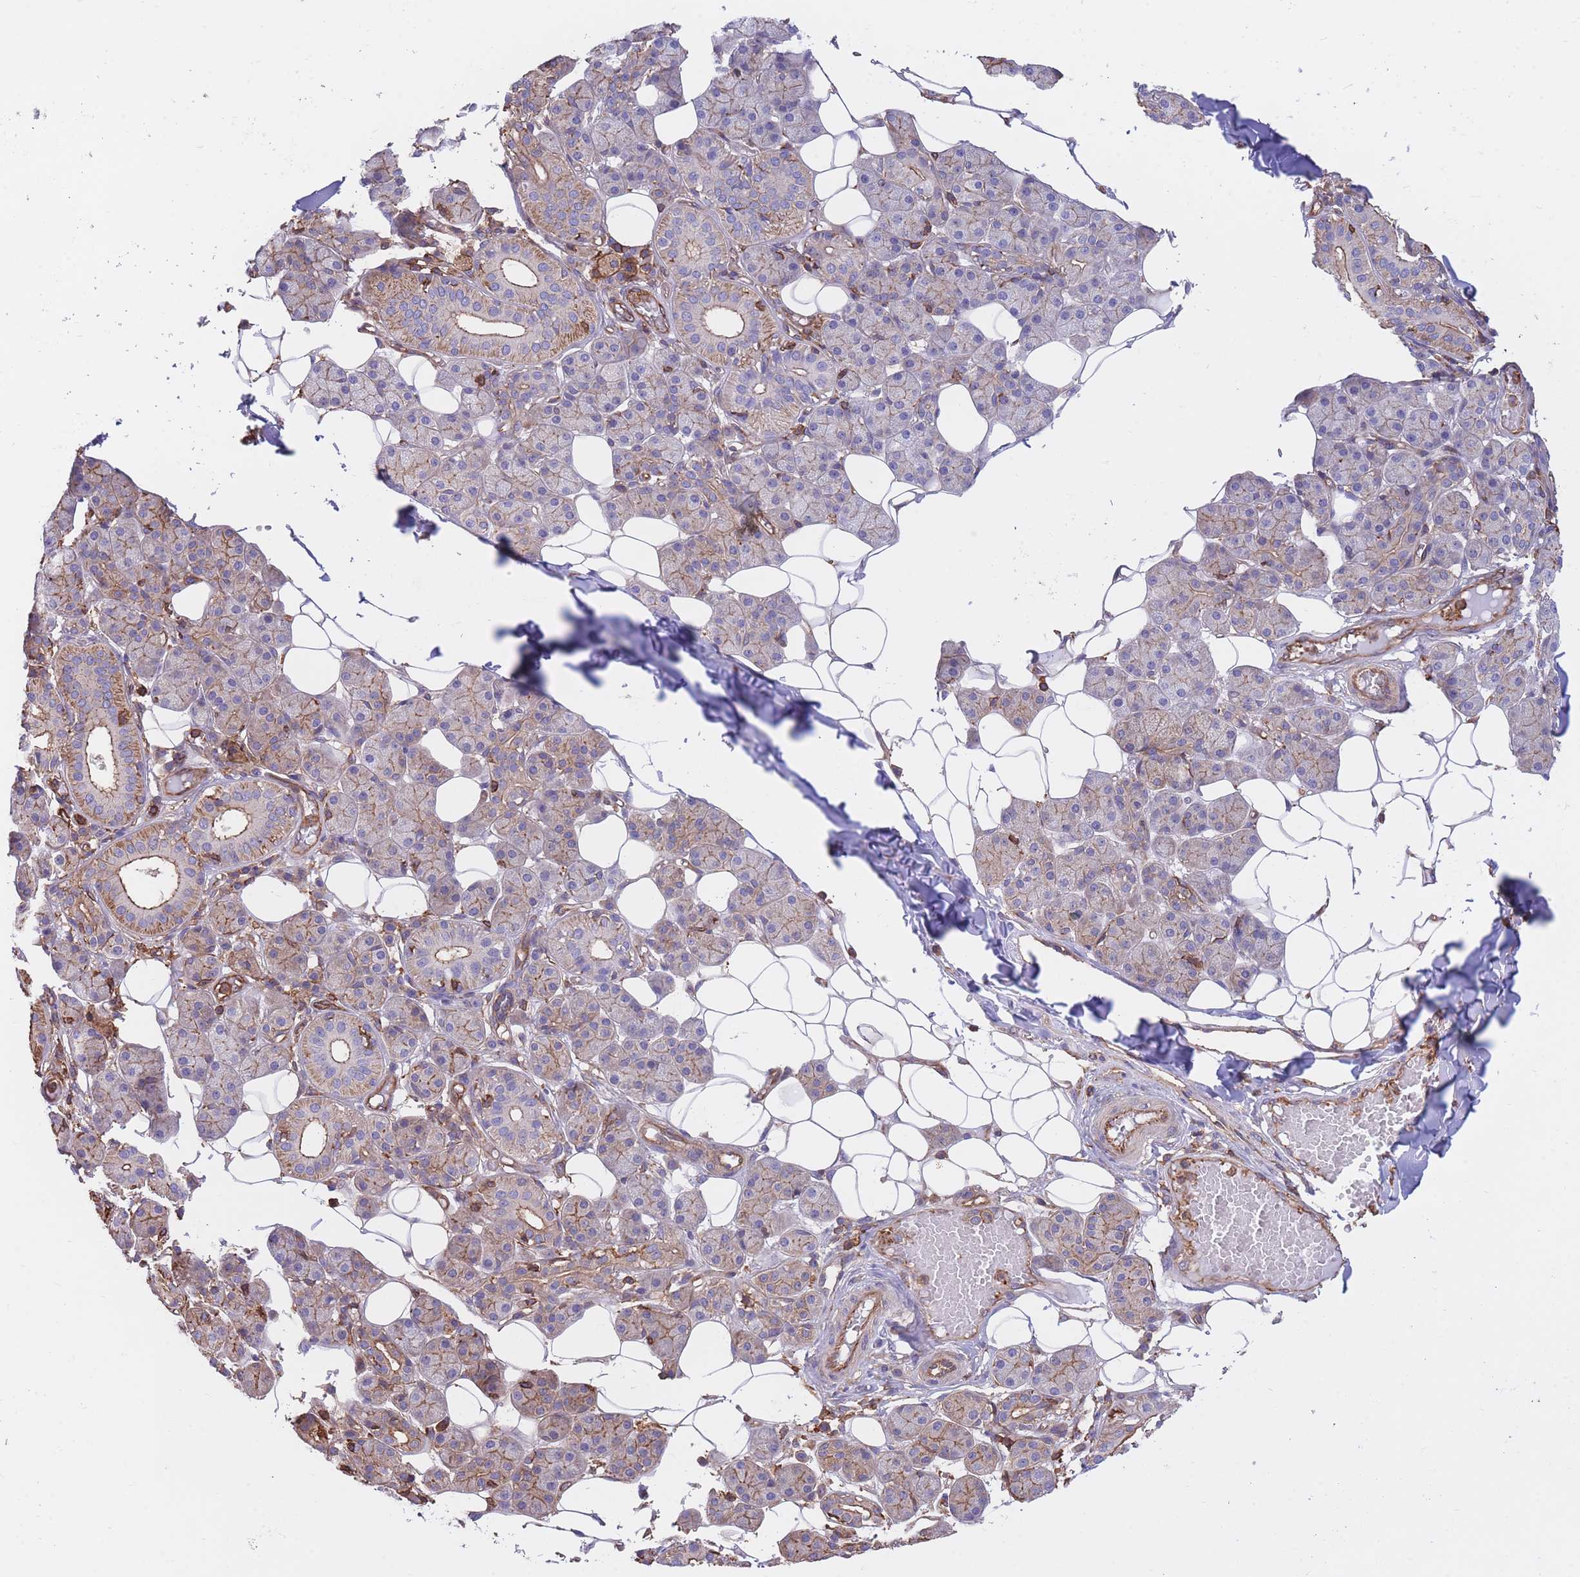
{"staining": {"intensity": "weak", "quantity": "25%-75%", "location": "cytoplasmic/membranous"}, "tissue": "salivary gland", "cell_type": "Glandular cells", "image_type": "normal", "snomed": [{"axis": "morphology", "description": "Normal tissue, NOS"}, {"axis": "topography", "description": "Salivary gland"}], "caption": "IHC staining of unremarkable salivary gland, which shows low levels of weak cytoplasmic/membranous positivity in about 25%-75% of glandular cells indicating weak cytoplasmic/membranous protein positivity. The staining was performed using DAB (brown) for protein detection and nuclei were counterstained in hematoxylin (blue).", "gene": "LRRN4CL", "patient": {"sex": "female", "age": 33}}